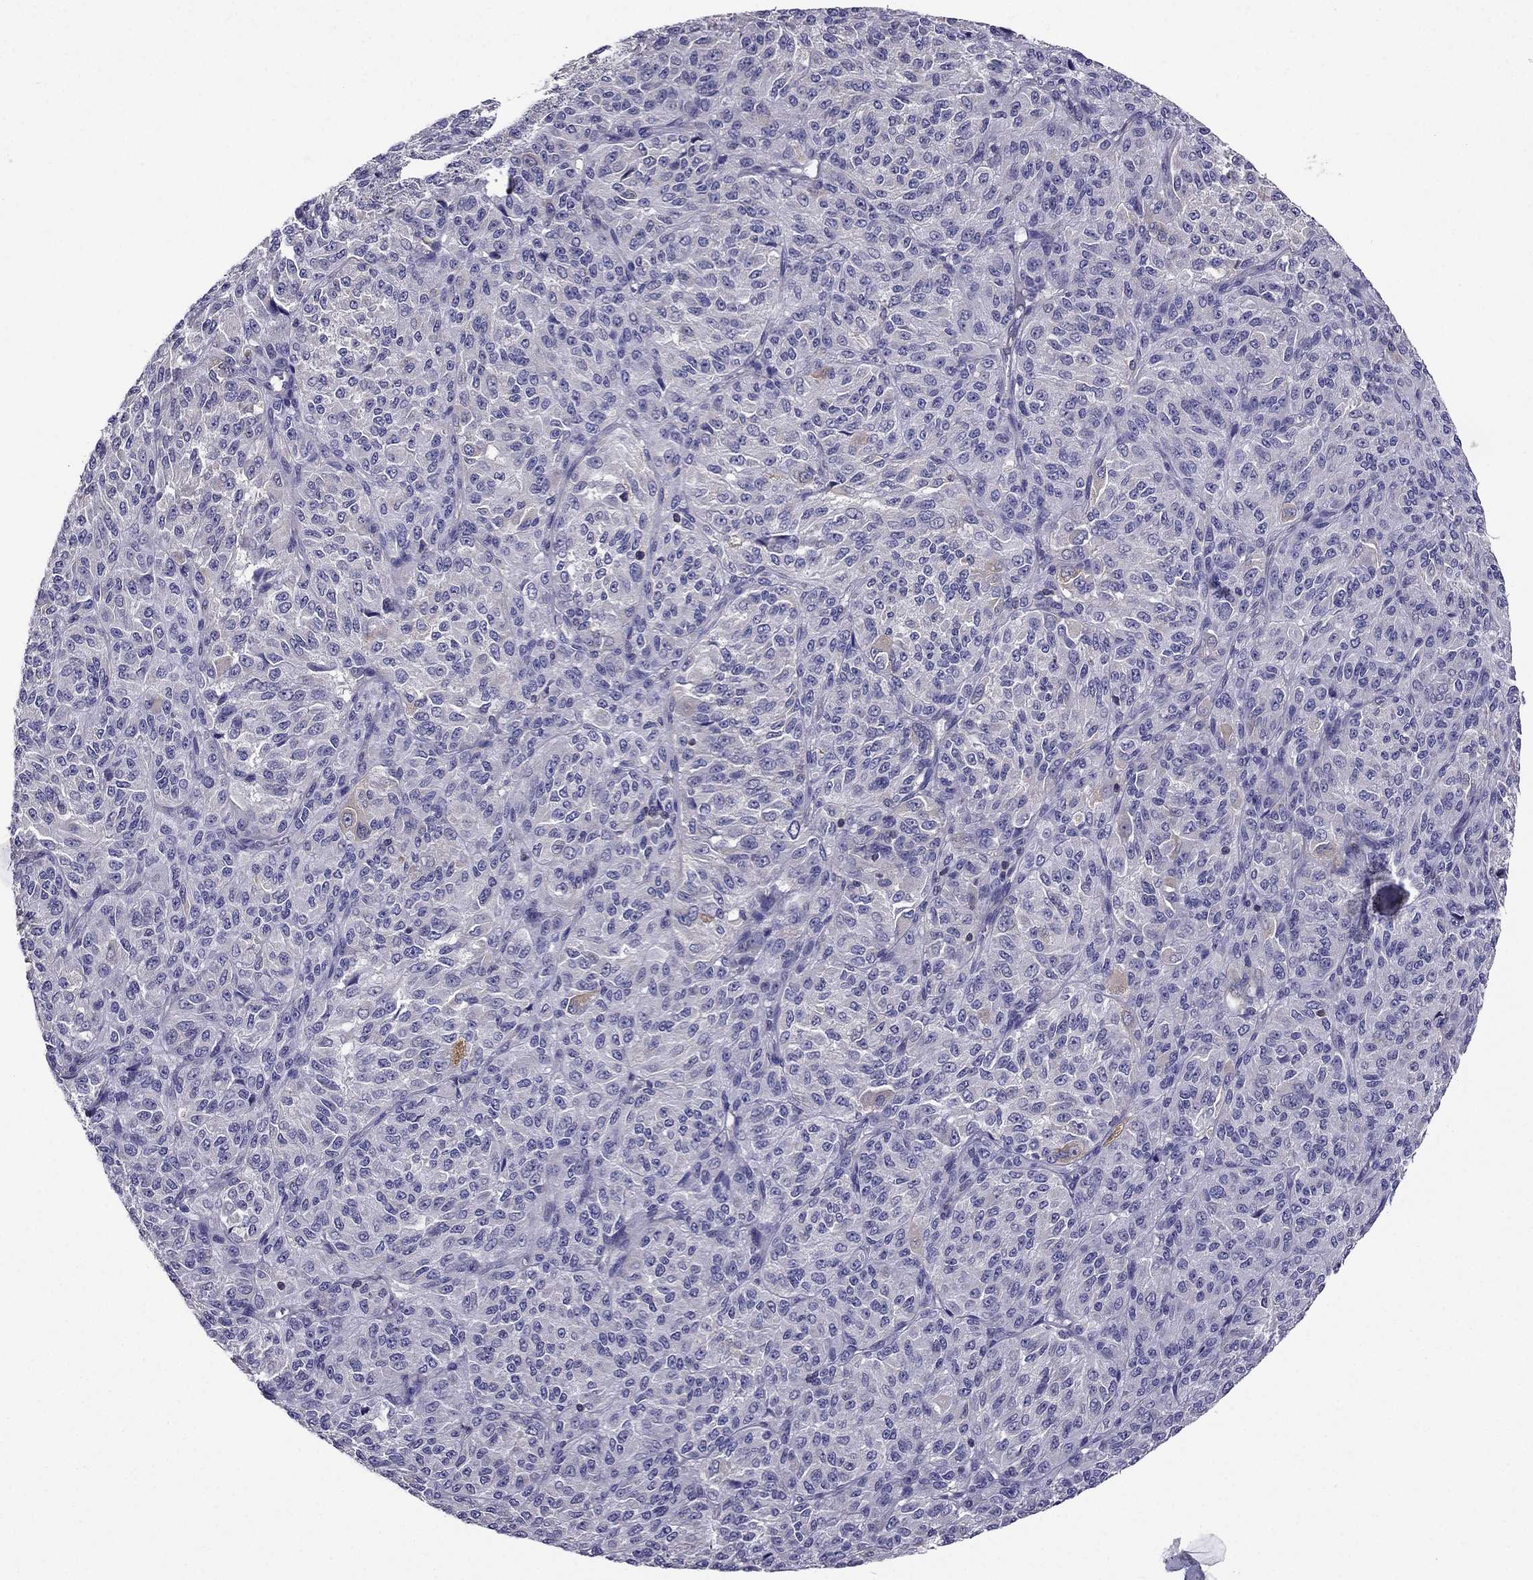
{"staining": {"intensity": "negative", "quantity": "none", "location": "none"}, "tissue": "melanoma", "cell_type": "Tumor cells", "image_type": "cancer", "snomed": [{"axis": "morphology", "description": "Malignant melanoma, Metastatic site"}, {"axis": "topography", "description": "Brain"}], "caption": "High magnification brightfield microscopy of melanoma stained with DAB (brown) and counterstained with hematoxylin (blue): tumor cells show no significant positivity.", "gene": "AAK1", "patient": {"sex": "female", "age": 56}}